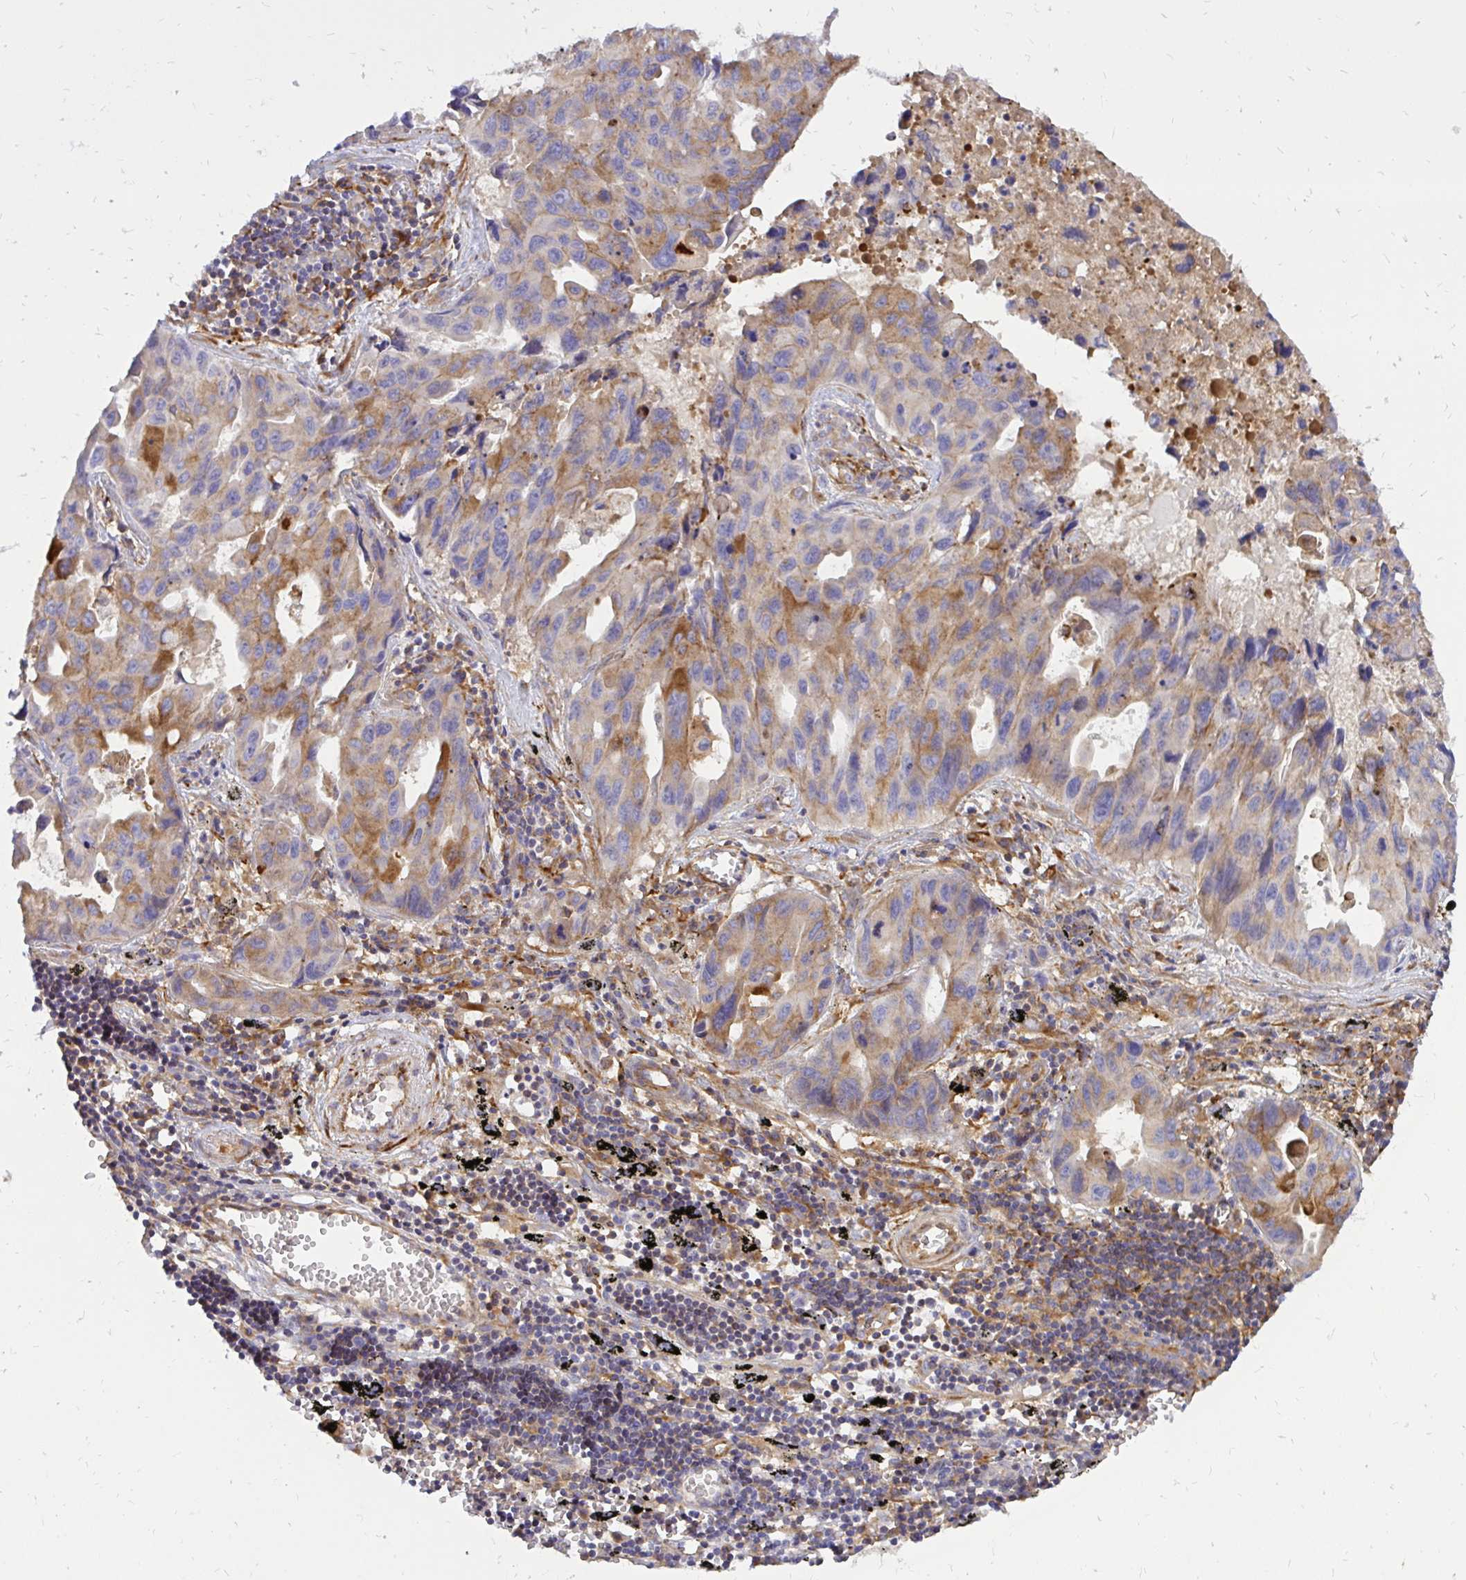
{"staining": {"intensity": "moderate", "quantity": "25%-75%", "location": "cytoplasmic/membranous"}, "tissue": "lung cancer", "cell_type": "Tumor cells", "image_type": "cancer", "snomed": [{"axis": "morphology", "description": "Adenocarcinoma, NOS"}, {"axis": "topography", "description": "Lymph node"}, {"axis": "topography", "description": "Lung"}], "caption": "This is a micrograph of immunohistochemistry staining of adenocarcinoma (lung), which shows moderate positivity in the cytoplasmic/membranous of tumor cells.", "gene": "ABCB10", "patient": {"sex": "male", "age": 64}}